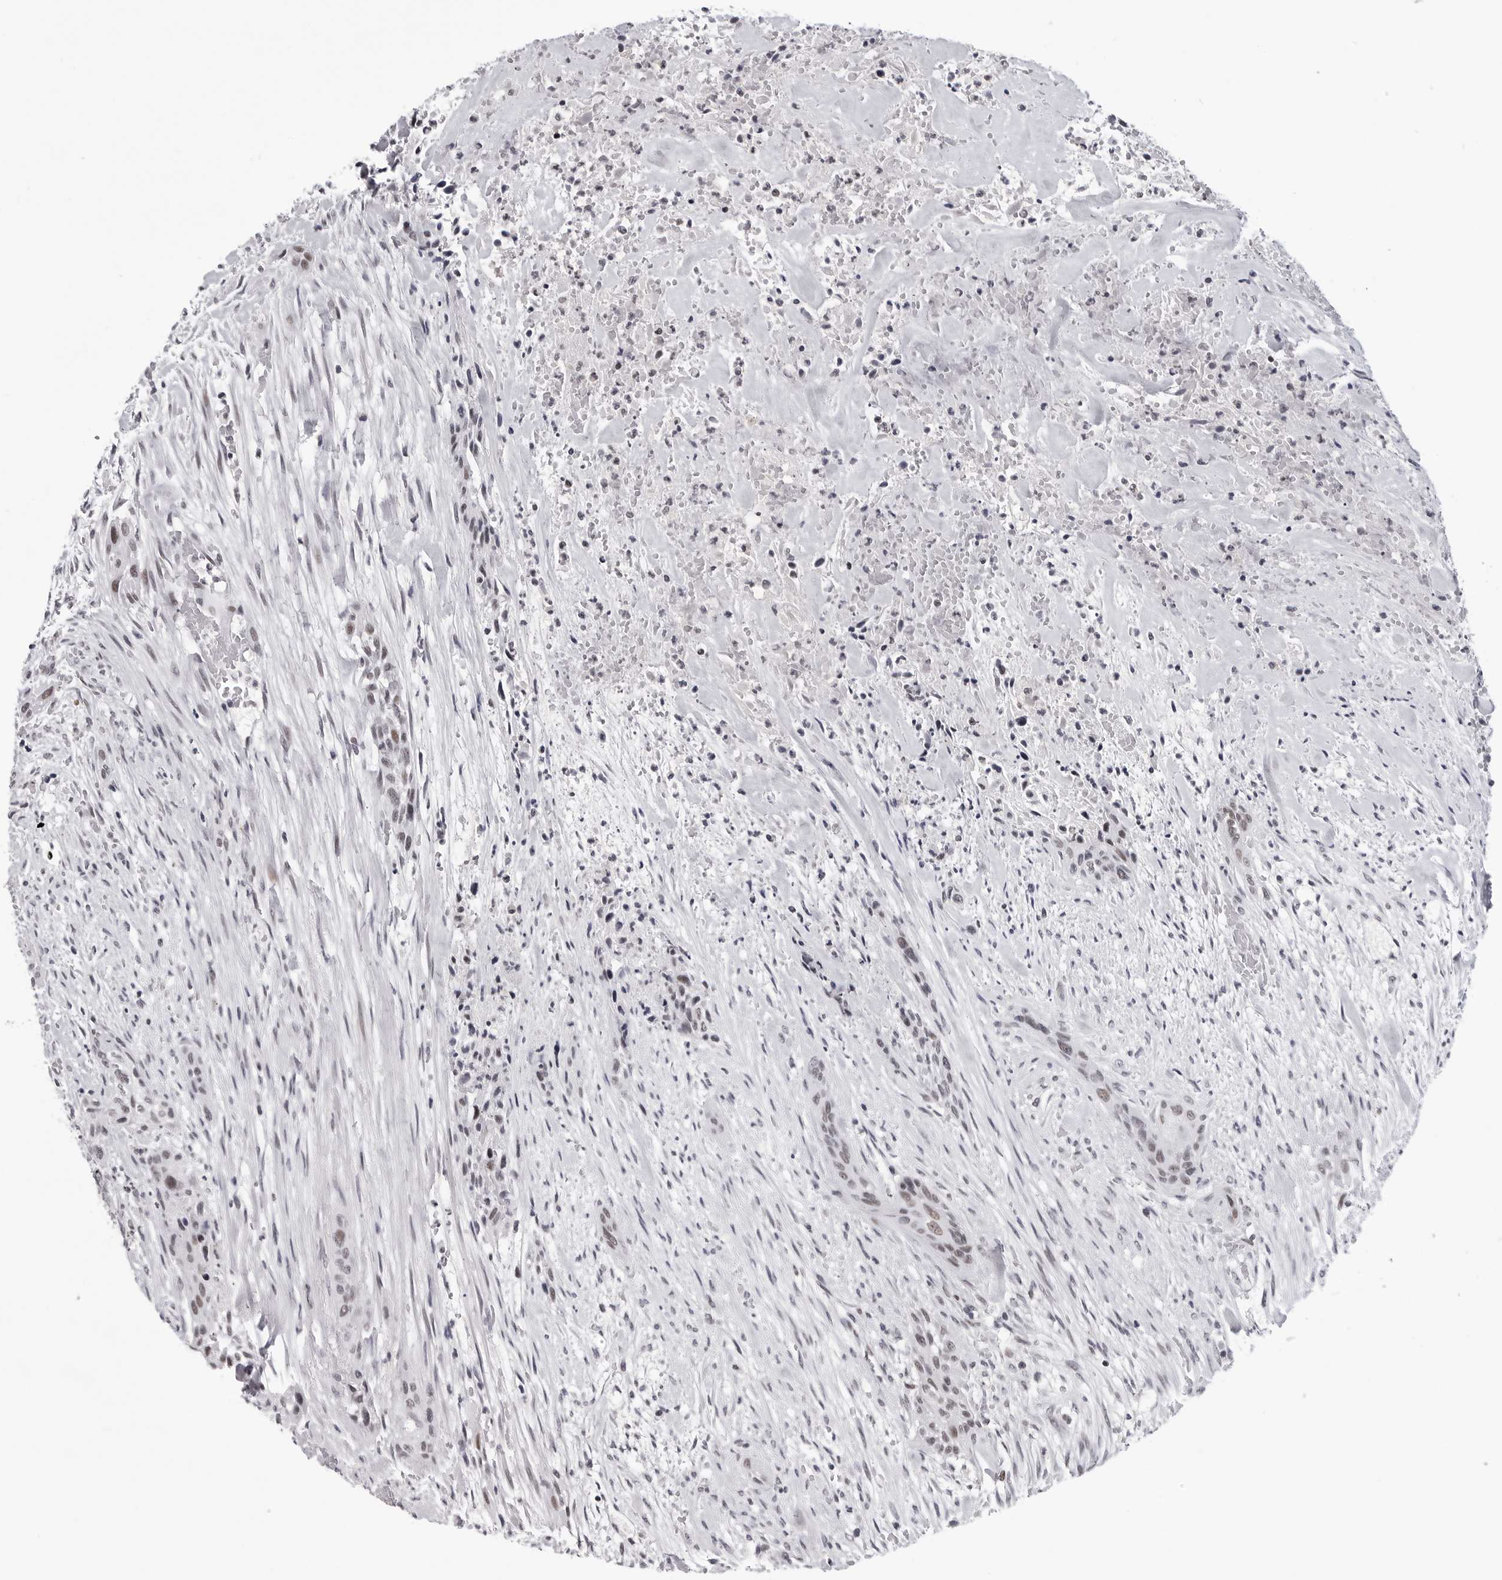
{"staining": {"intensity": "moderate", "quantity": ">75%", "location": "nuclear"}, "tissue": "urothelial cancer", "cell_type": "Tumor cells", "image_type": "cancer", "snomed": [{"axis": "morphology", "description": "Urothelial carcinoma, High grade"}, {"axis": "topography", "description": "Urinary bladder"}], "caption": "There is medium levels of moderate nuclear positivity in tumor cells of urothelial cancer, as demonstrated by immunohistochemical staining (brown color).", "gene": "SF3B4", "patient": {"sex": "male", "age": 35}}